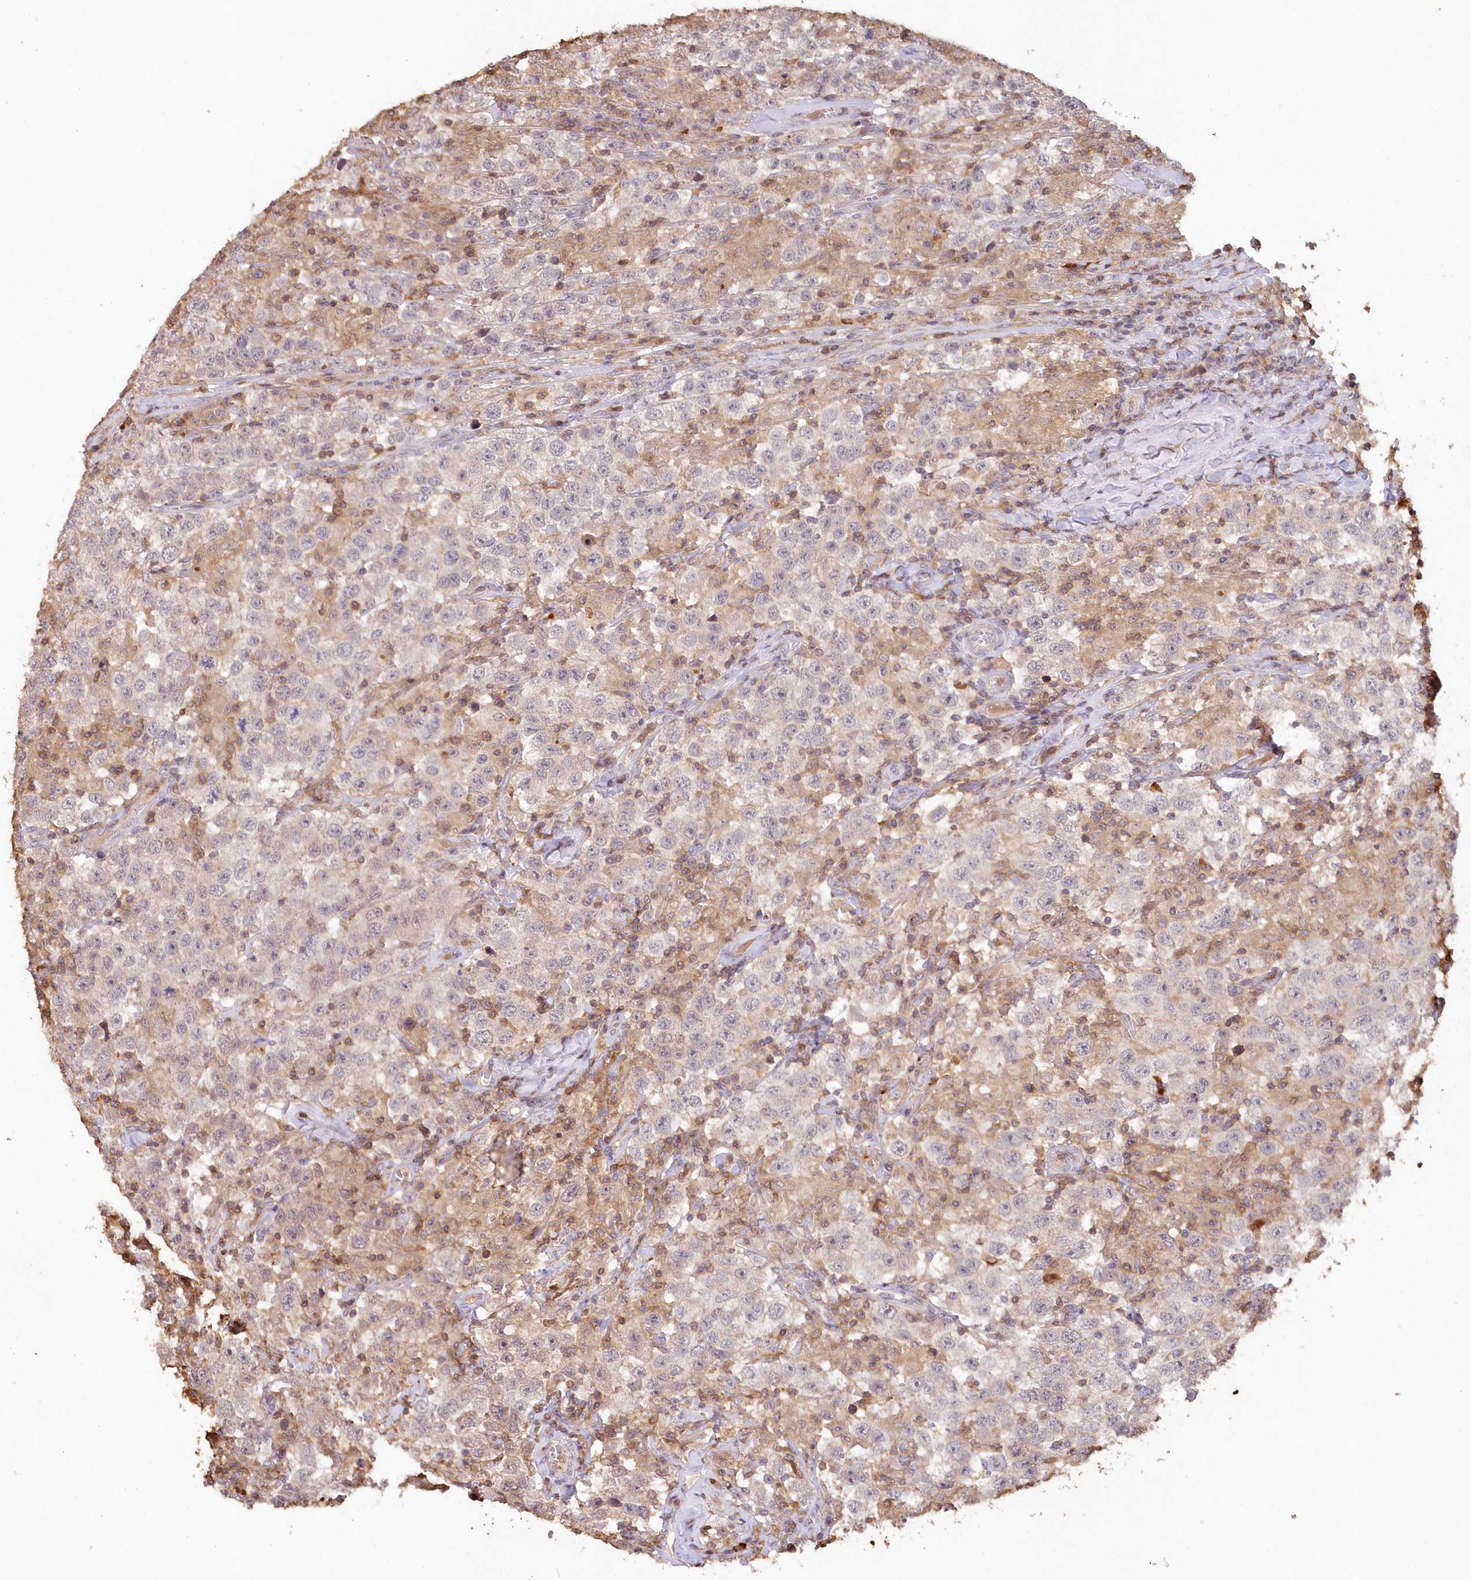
{"staining": {"intensity": "negative", "quantity": "none", "location": "none"}, "tissue": "testis cancer", "cell_type": "Tumor cells", "image_type": "cancer", "snomed": [{"axis": "morphology", "description": "Seminoma, NOS"}, {"axis": "topography", "description": "Testis"}], "caption": "Human testis cancer stained for a protein using immunohistochemistry (IHC) exhibits no positivity in tumor cells.", "gene": "SNED1", "patient": {"sex": "male", "age": 41}}